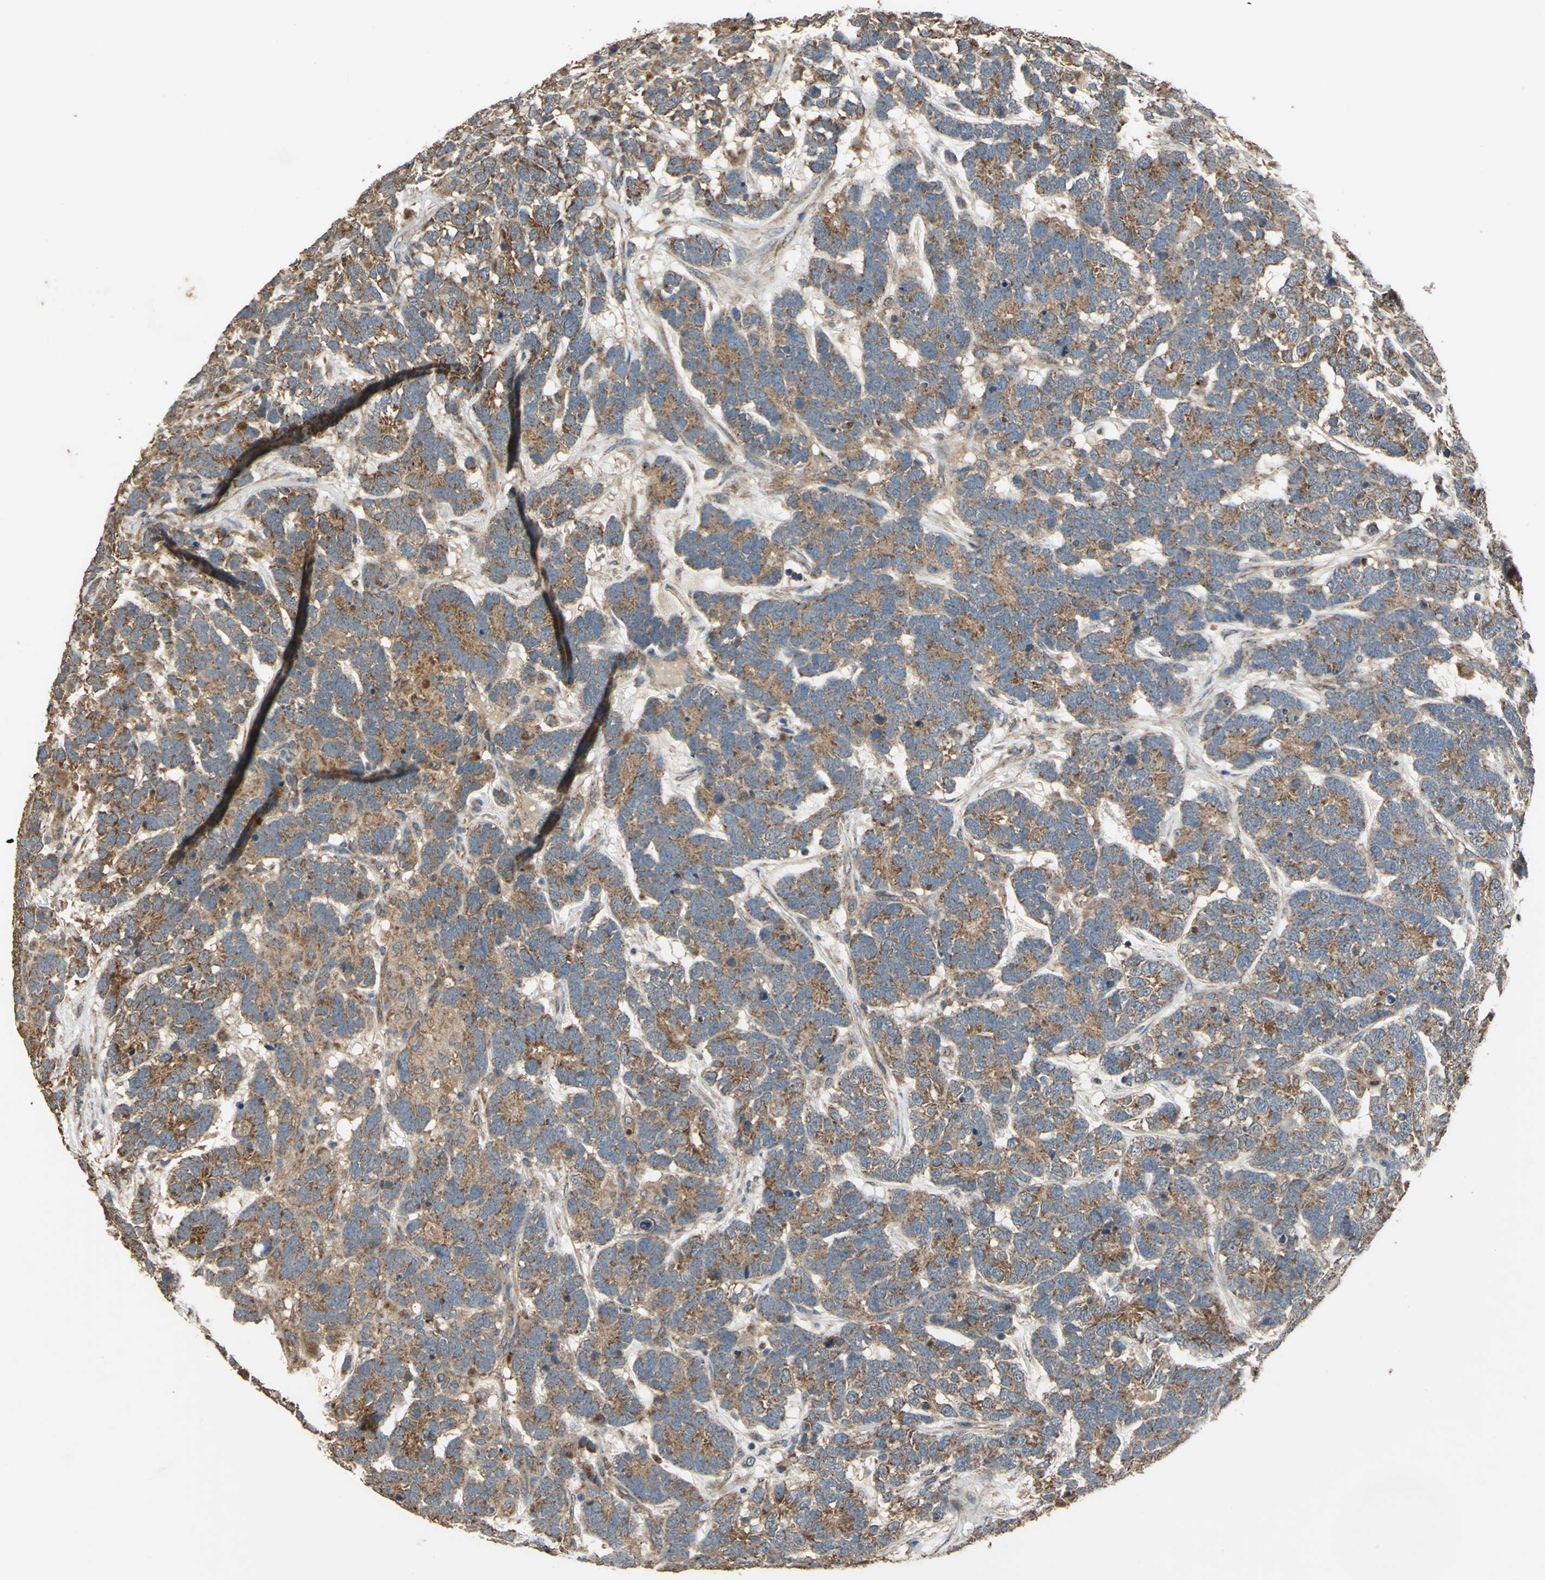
{"staining": {"intensity": "strong", "quantity": ">75%", "location": "cytoplasmic/membranous"}, "tissue": "testis cancer", "cell_type": "Tumor cells", "image_type": "cancer", "snomed": [{"axis": "morphology", "description": "Carcinoma, Embryonal, NOS"}, {"axis": "topography", "description": "Testis"}], "caption": "A brown stain highlights strong cytoplasmic/membranous positivity of a protein in embryonal carcinoma (testis) tumor cells. (Stains: DAB in brown, nuclei in blue, Microscopy: brightfield microscopy at high magnification).", "gene": "POLRMT", "patient": {"sex": "male", "age": 26}}